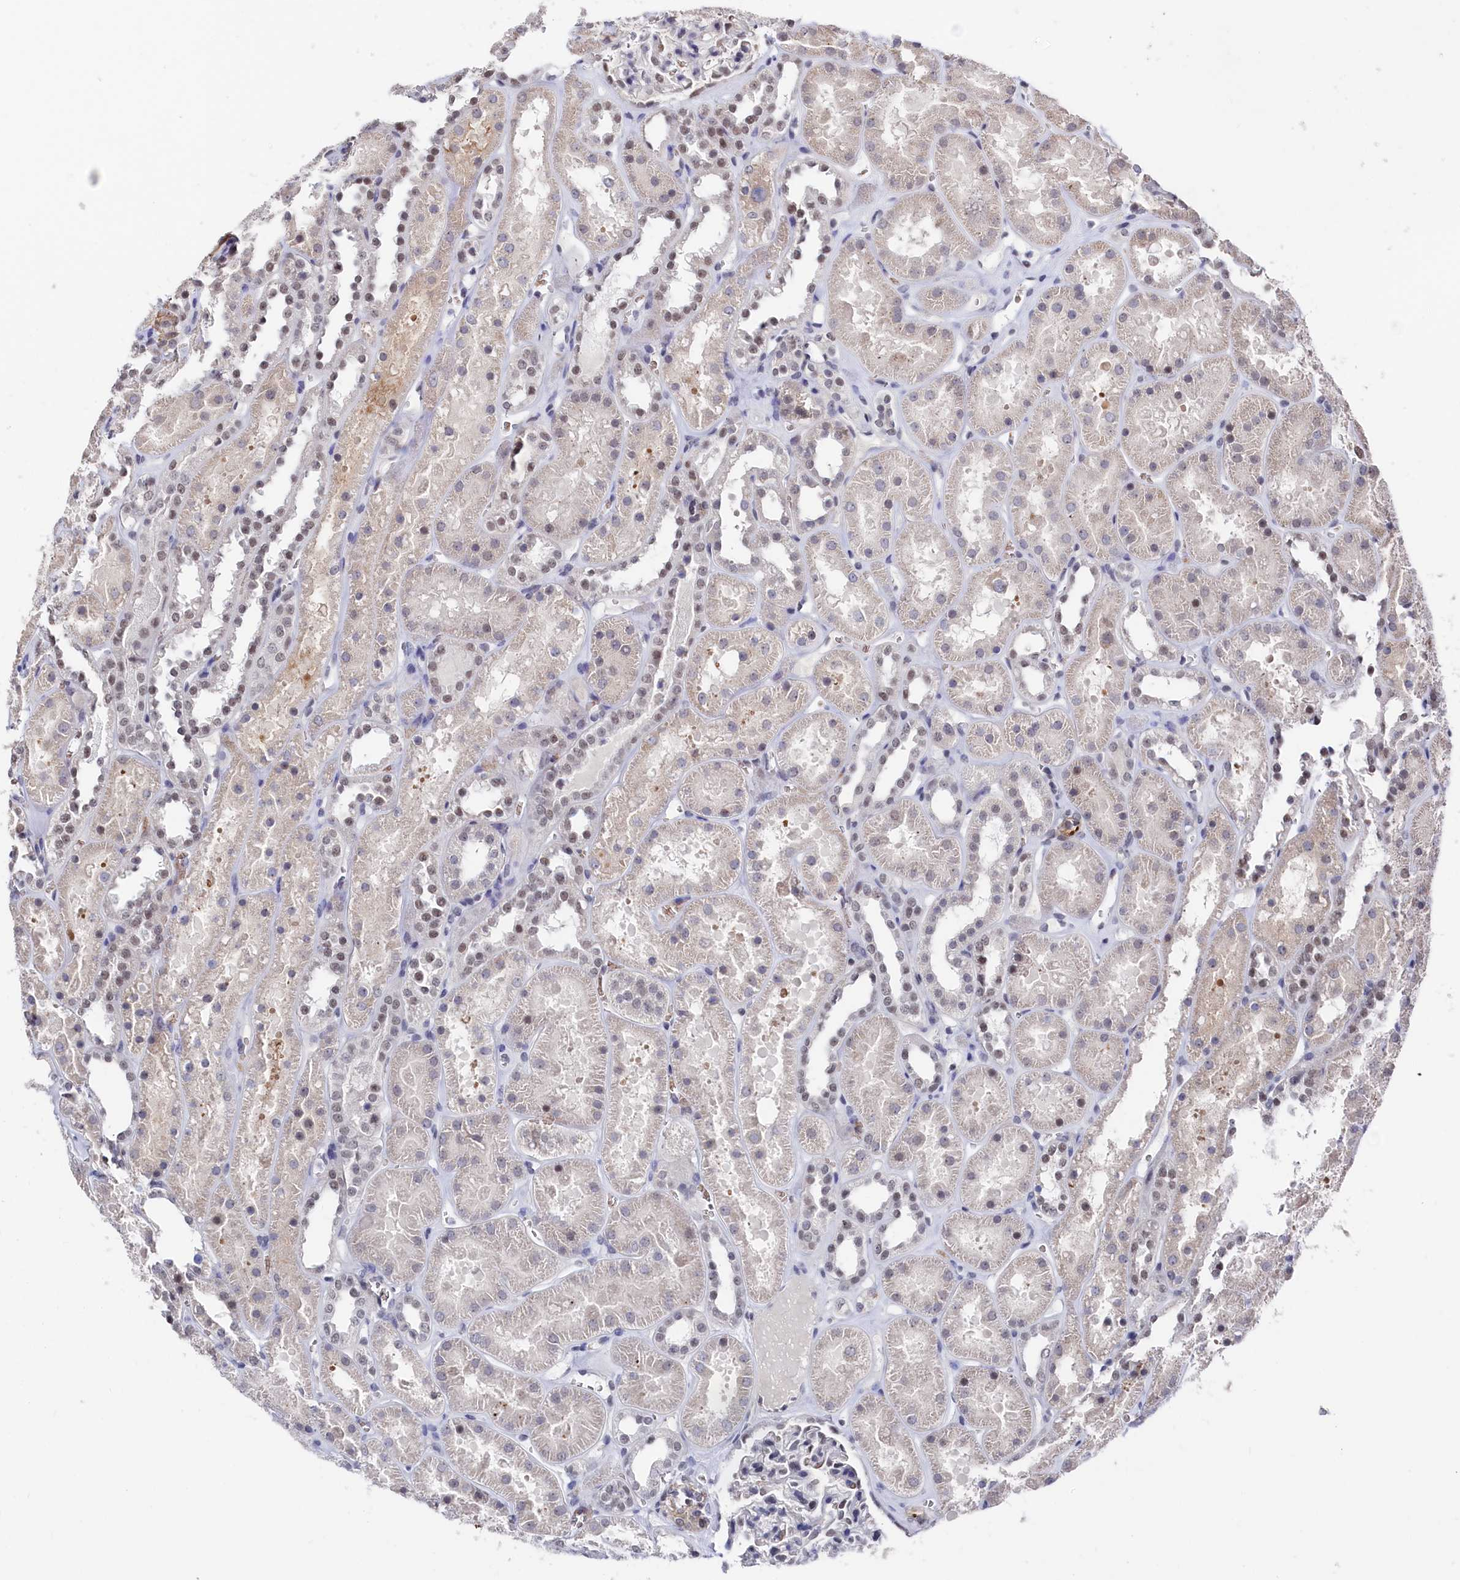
{"staining": {"intensity": "weak", "quantity": "<25%", "location": "nuclear"}, "tissue": "kidney", "cell_type": "Cells in glomeruli", "image_type": "normal", "snomed": [{"axis": "morphology", "description": "Normal tissue, NOS"}, {"axis": "topography", "description": "Kidney"}], "caption": "DAB (3,3'-diaminobenzidine) immunohistochemical staining of normal human kidney shows no significant positivity in cells in glomeruli. Brightfield microscopy of immunohistochemistry (IHC) stained with DAB (brown) and hematoxylin (blue), captured at high magnification.", "gene": "TIGD4", "patient": {"sex": "female", "age": 41}}